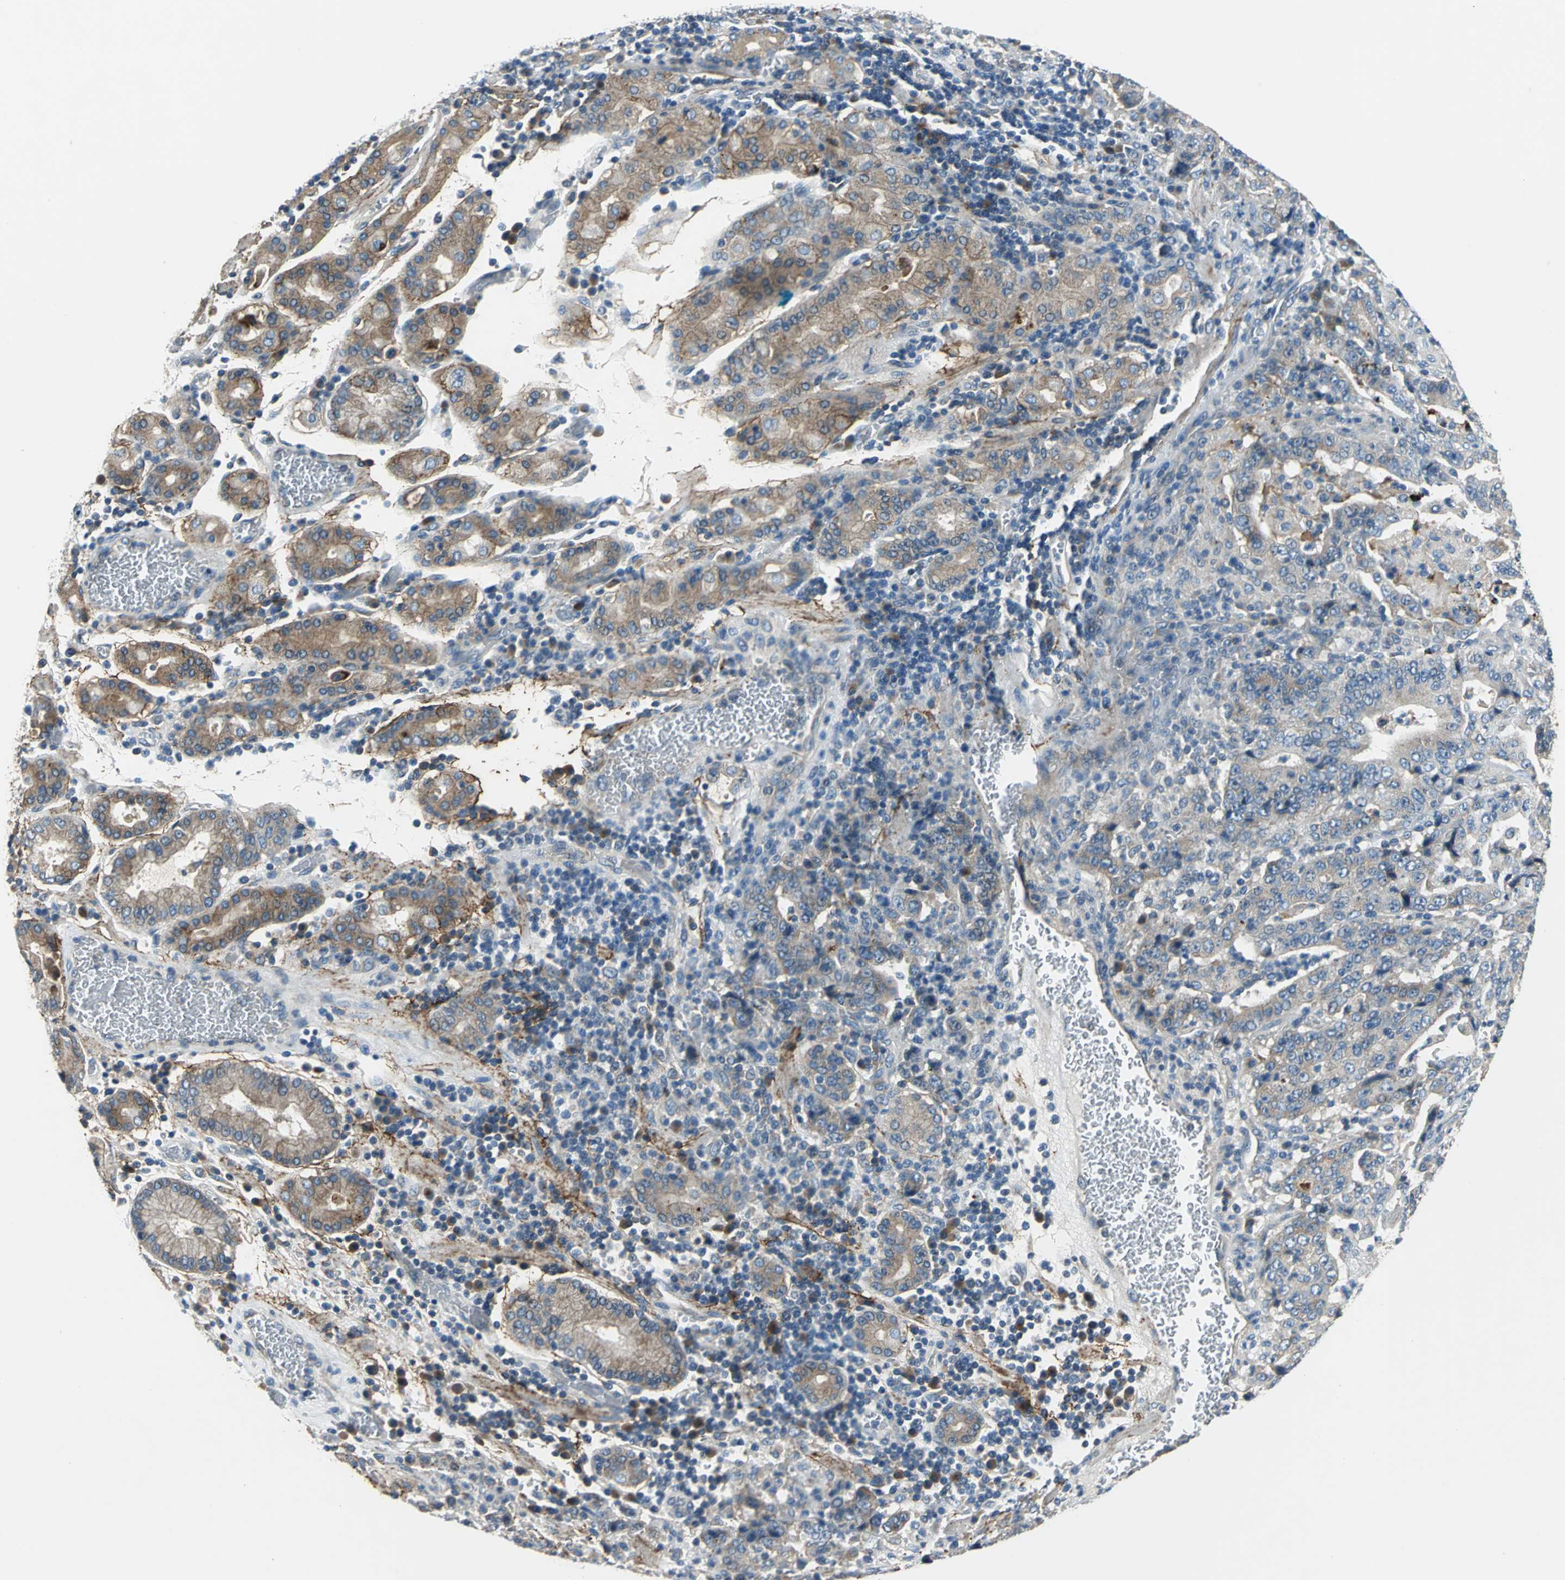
{"staining": {"intensity": "moderate", "quantity": "25%-75%", "location": "cytoplasmic/membranous"}, "tissue": "stomach cancer", "cell_type": "Tumor cells", "image_type": "cancer", "snomed": [{"axis": "morphology", "description": "Normal tissue, NOS"}, {"axis": "morphology", "description": "Adenocarcinoma, NOS"}, {"axis": "topography", "description": "Stomach, upper"}, {"axis": "topography", "description": "Stomach"}], "caption": "Stomach cancer stained for a protein reveals moderate cytoplasmic/membranous positivity in tumor cells. The protein of interest is stained brown, and the nuclei are stained in blue (DAB (3,3'-diaminobenzidine) IHC with brightfield microscopy, high magnification).", "gene": "SLC16A7", "patient": {"sex": "male", "age": 59}}